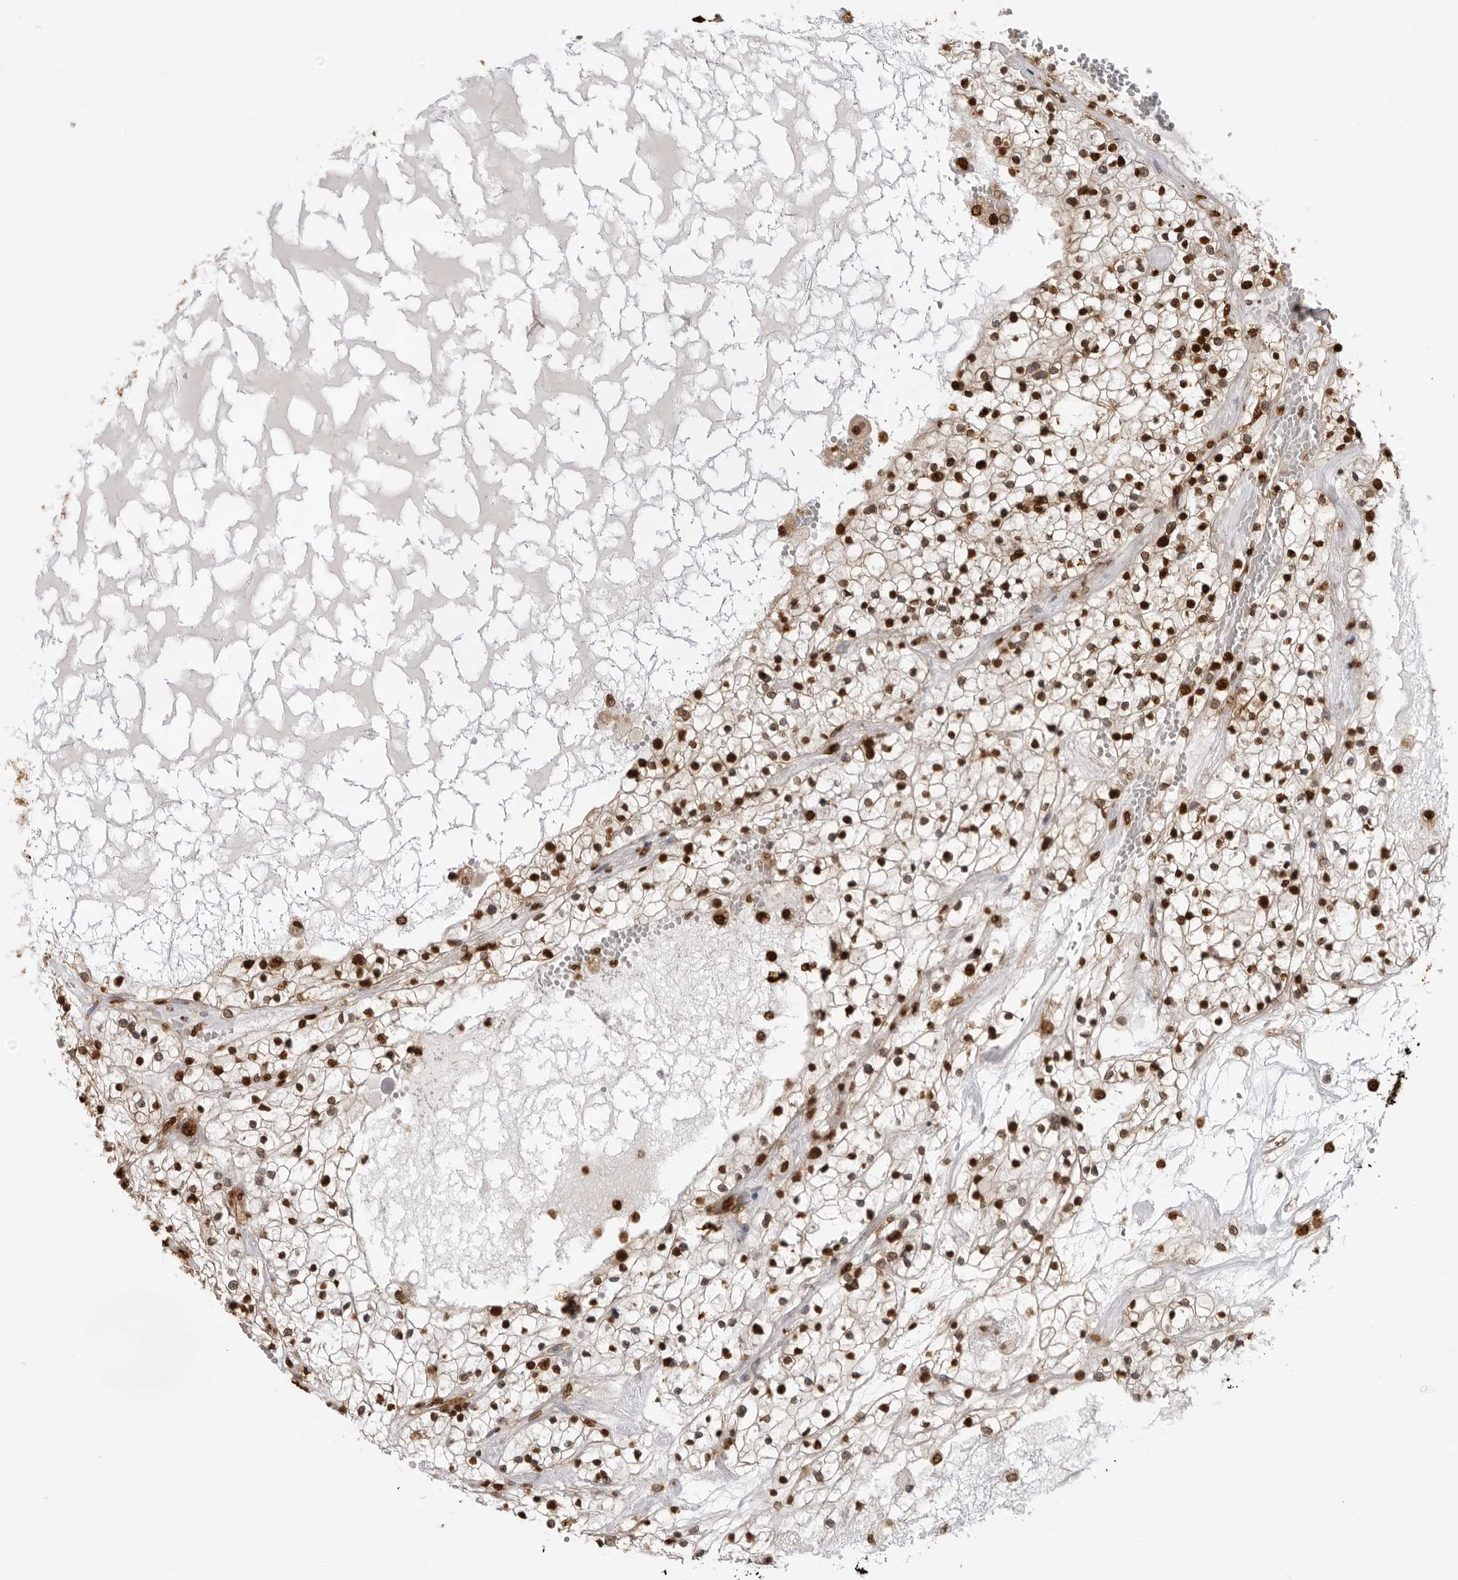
{"staining": {"intensity": "strong", "quantity": ">75%", "location": "nuclear"}, "tissue": "renal cancer", "cell_type": "Tumor cells", "image_type": "cancer", "snomed": [{"axis": "morphology", "description": "Normal tissue, NOS"}, {"axis": "morphology", "description": "Adenocarcinoma, NOS"}, {"axis": "topography", "description": "Kidney"}], "caption": "Strong nuclear staining for a protein is appreciated in approximately >75% of tumor cells of renal adenocarcinoma using immunohistochemistry.", "gene": "ZFP91", "patient": {"sex": "male", "age": 68}}